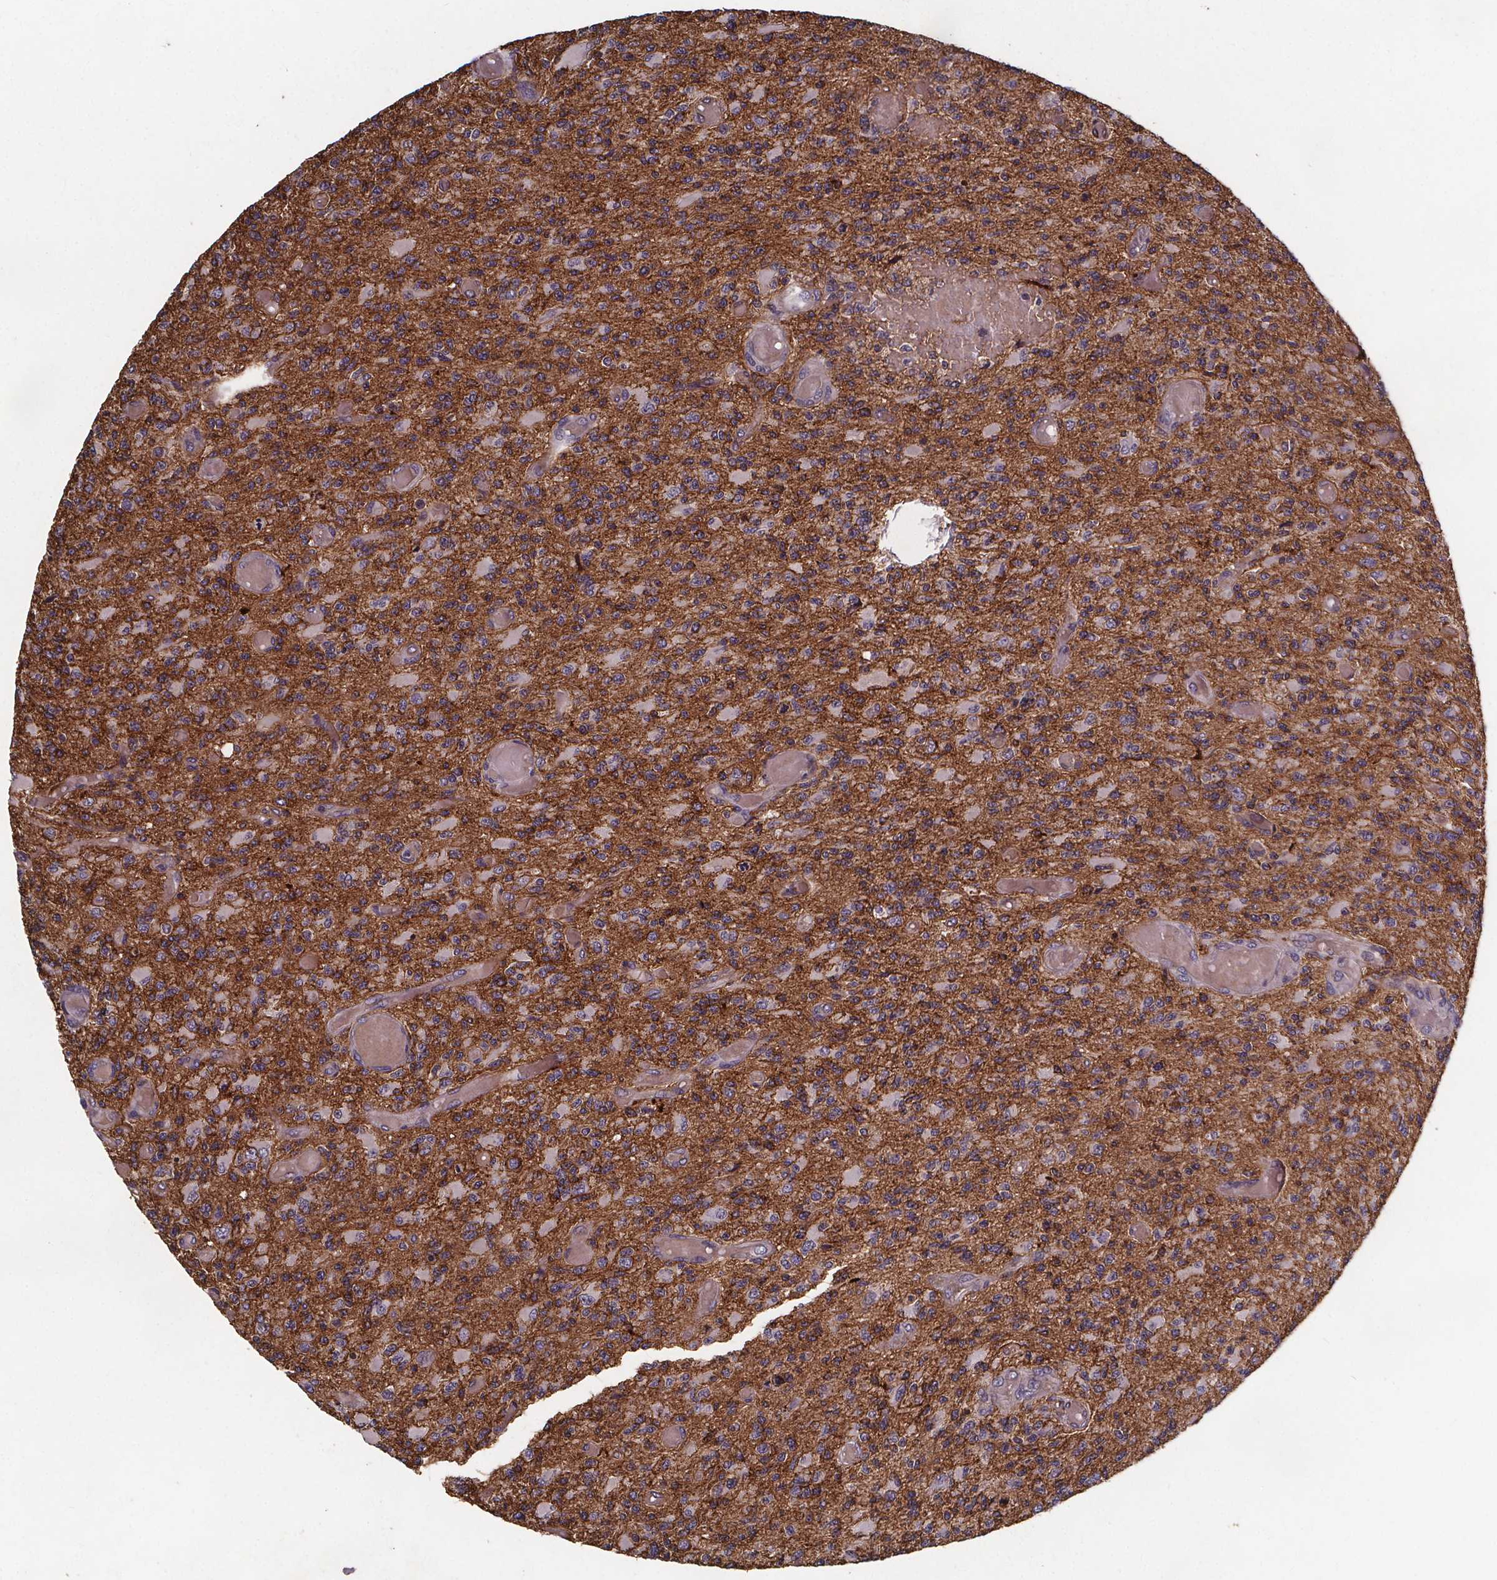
{"staining": {"intensity": "moderate", "quantity": "25%-75%", "location": "cytoplasmic/membranous"}, "tissue": "glioma", "cell_type": "Tumor cells", "image_type": "cancer", "snomed": [{"axis": "morphology", "description": "Glioma, malignant, High grade"}, {"axis": "topography", "description": "Brain"}], "caption": "This is an image of immunohistochemistry (IHC) staining of glioma, which shows moderate staining in the cytoplasmic/membranous of tumor cells.", "gene": "FASTKD3", "patient": {"sex": "female", "age": 63}}